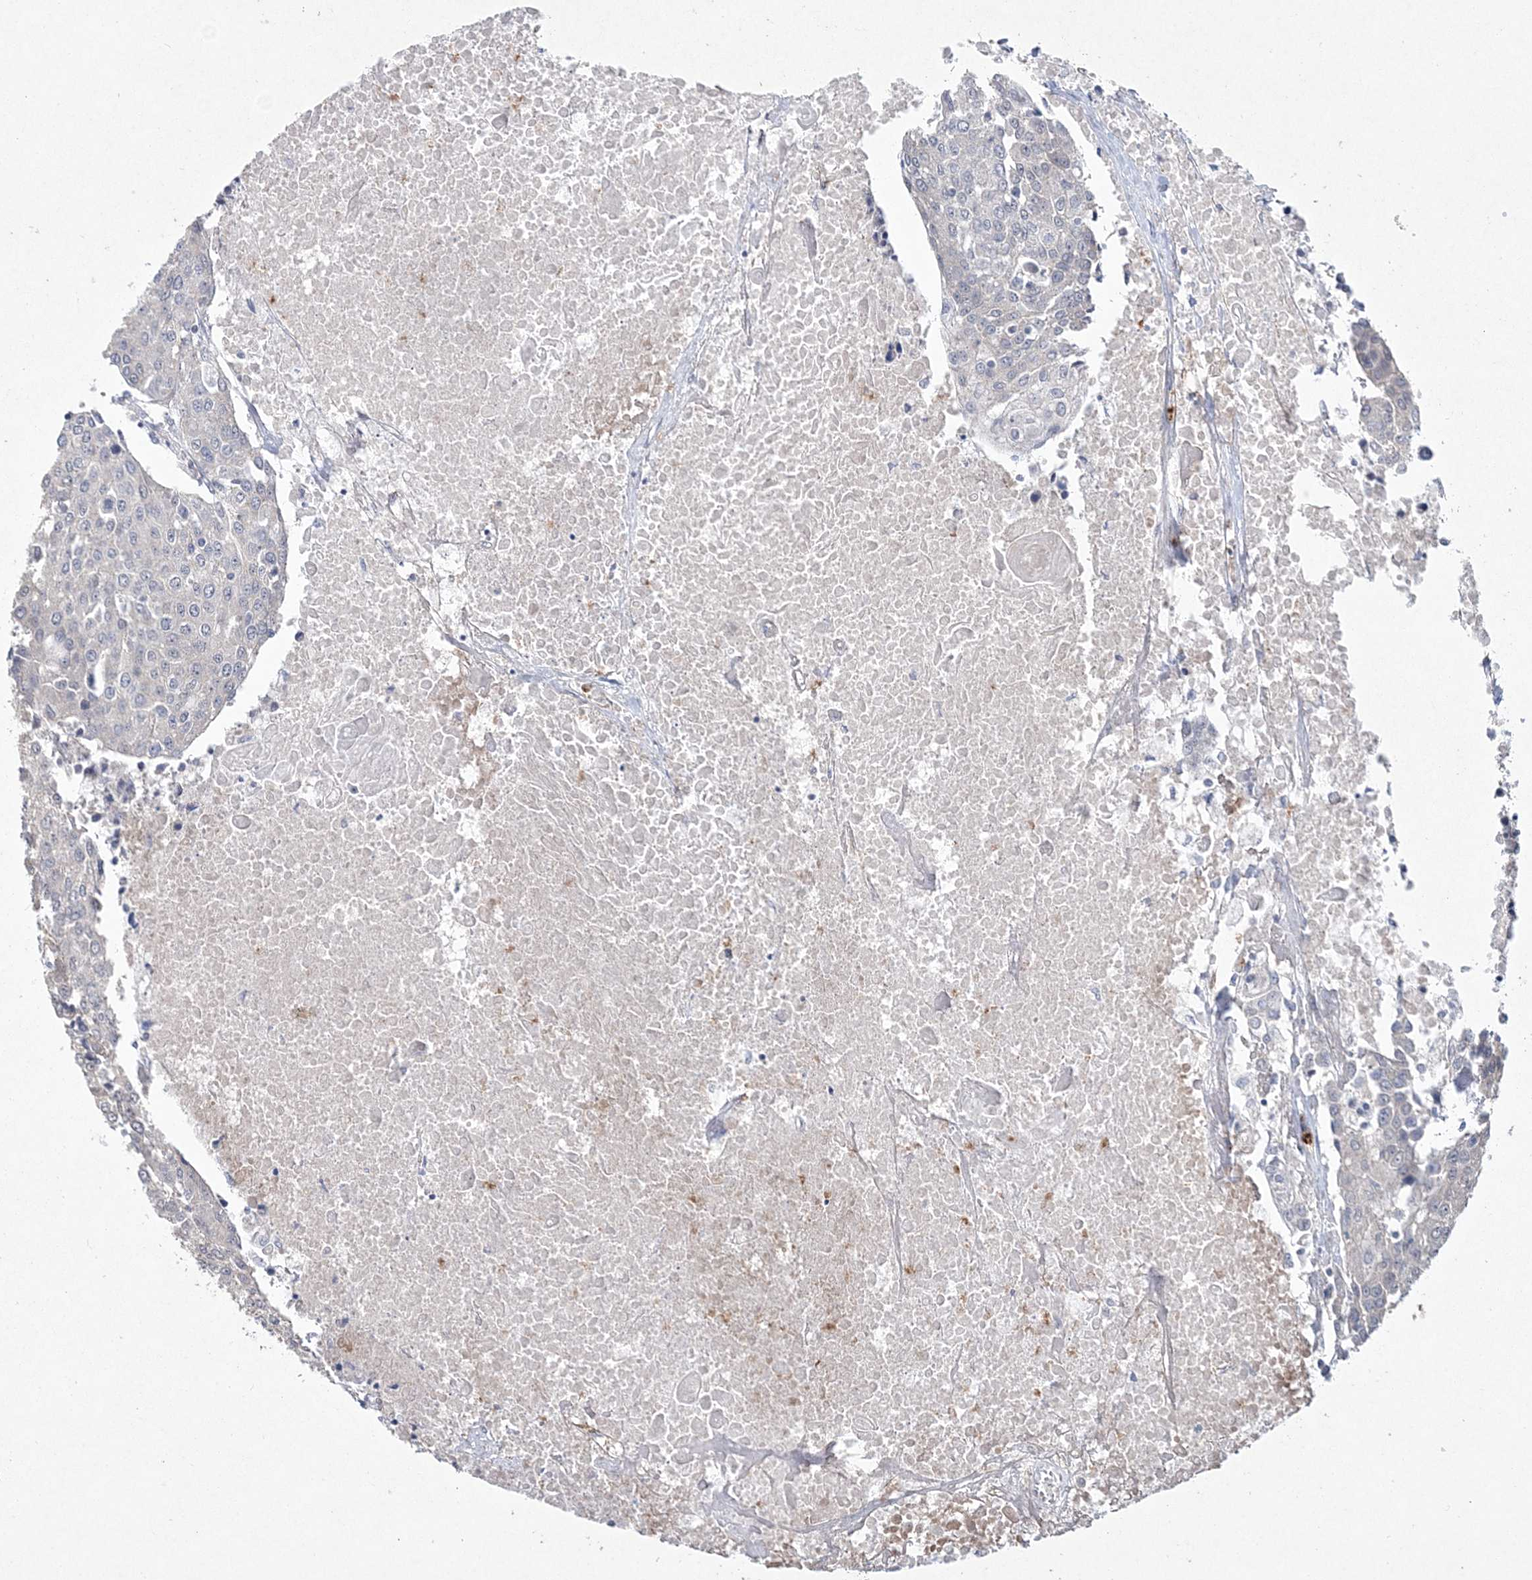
{"staining": {"intensity": "negative", "quantity": "none", "location": "none"}, "tissue": "urothelial cancer", "cell_type": "Tumor cells", "image_type": "cancer", "snomed": [{"axis": "morphology", "description": "Urothelial carcinoma, High grade"}, {"axis": "topography", "description": "Urinary bladder"}], "caption": "Urothelial cancer was stained to show a protein in brown. There is no significant positivity in tumor cells.", "gene": "DPCD", "patient": {"sex": "female", "age": 85}}